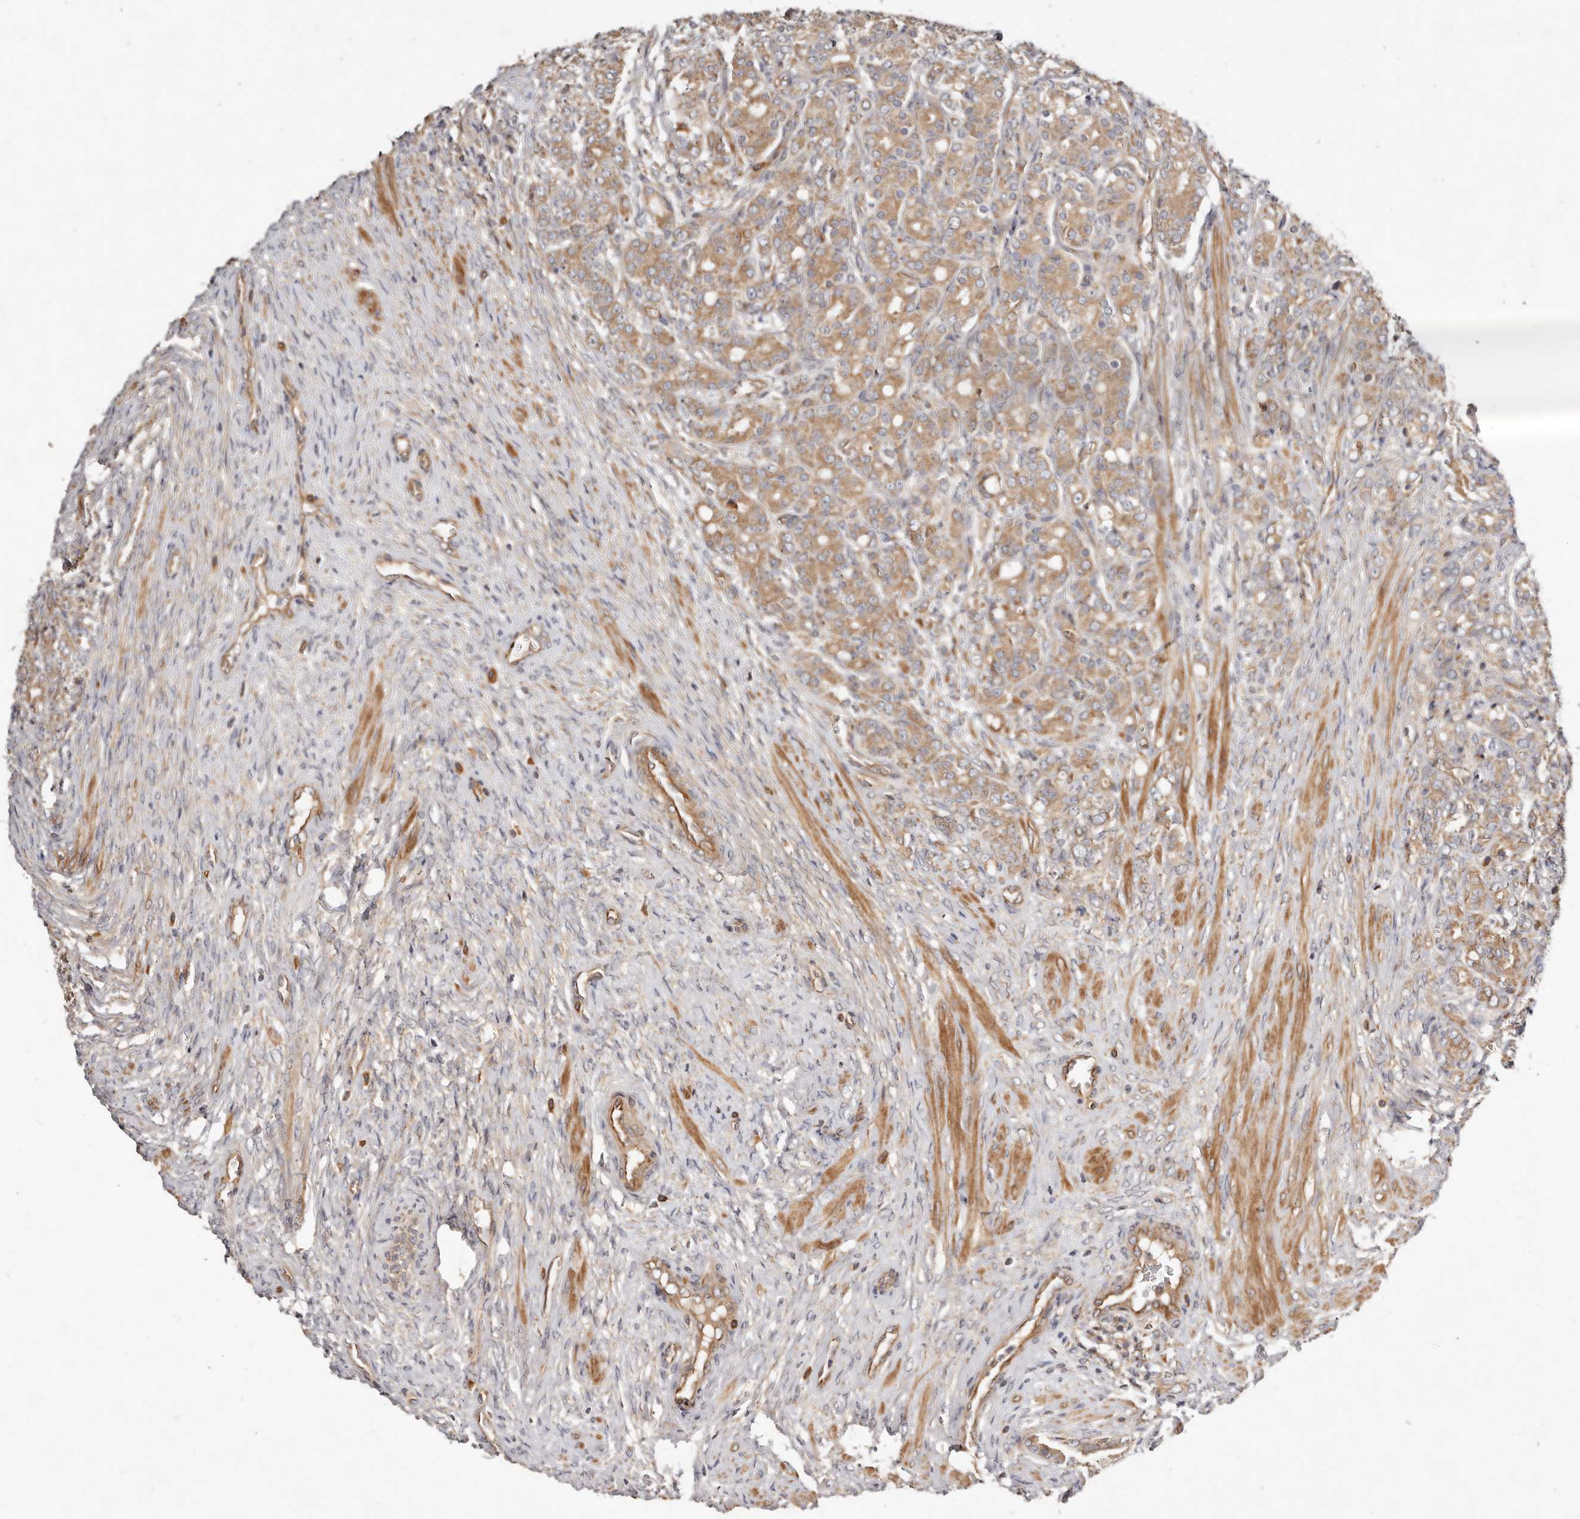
{"staining": {"intensity": "moderate", "quantity": "25%-75%", "location": "cytoplasmic/membranous"}, "tissue": "prostate cancer", "cell_type": "Tumor cells", "image_type": "cancer", "snomed": [{"axis": "morphology", "description": "Adenocarcinoma, High grade"}, {"axis": "topography", "description": "Prostate"}], "caption": "Human prostate adenocarcinoma (high-grade) stained with a protein marker displays moderate staining in tumor cells.", "gene": "MACF1", "patient": {"sex": "male", "age": 62}}